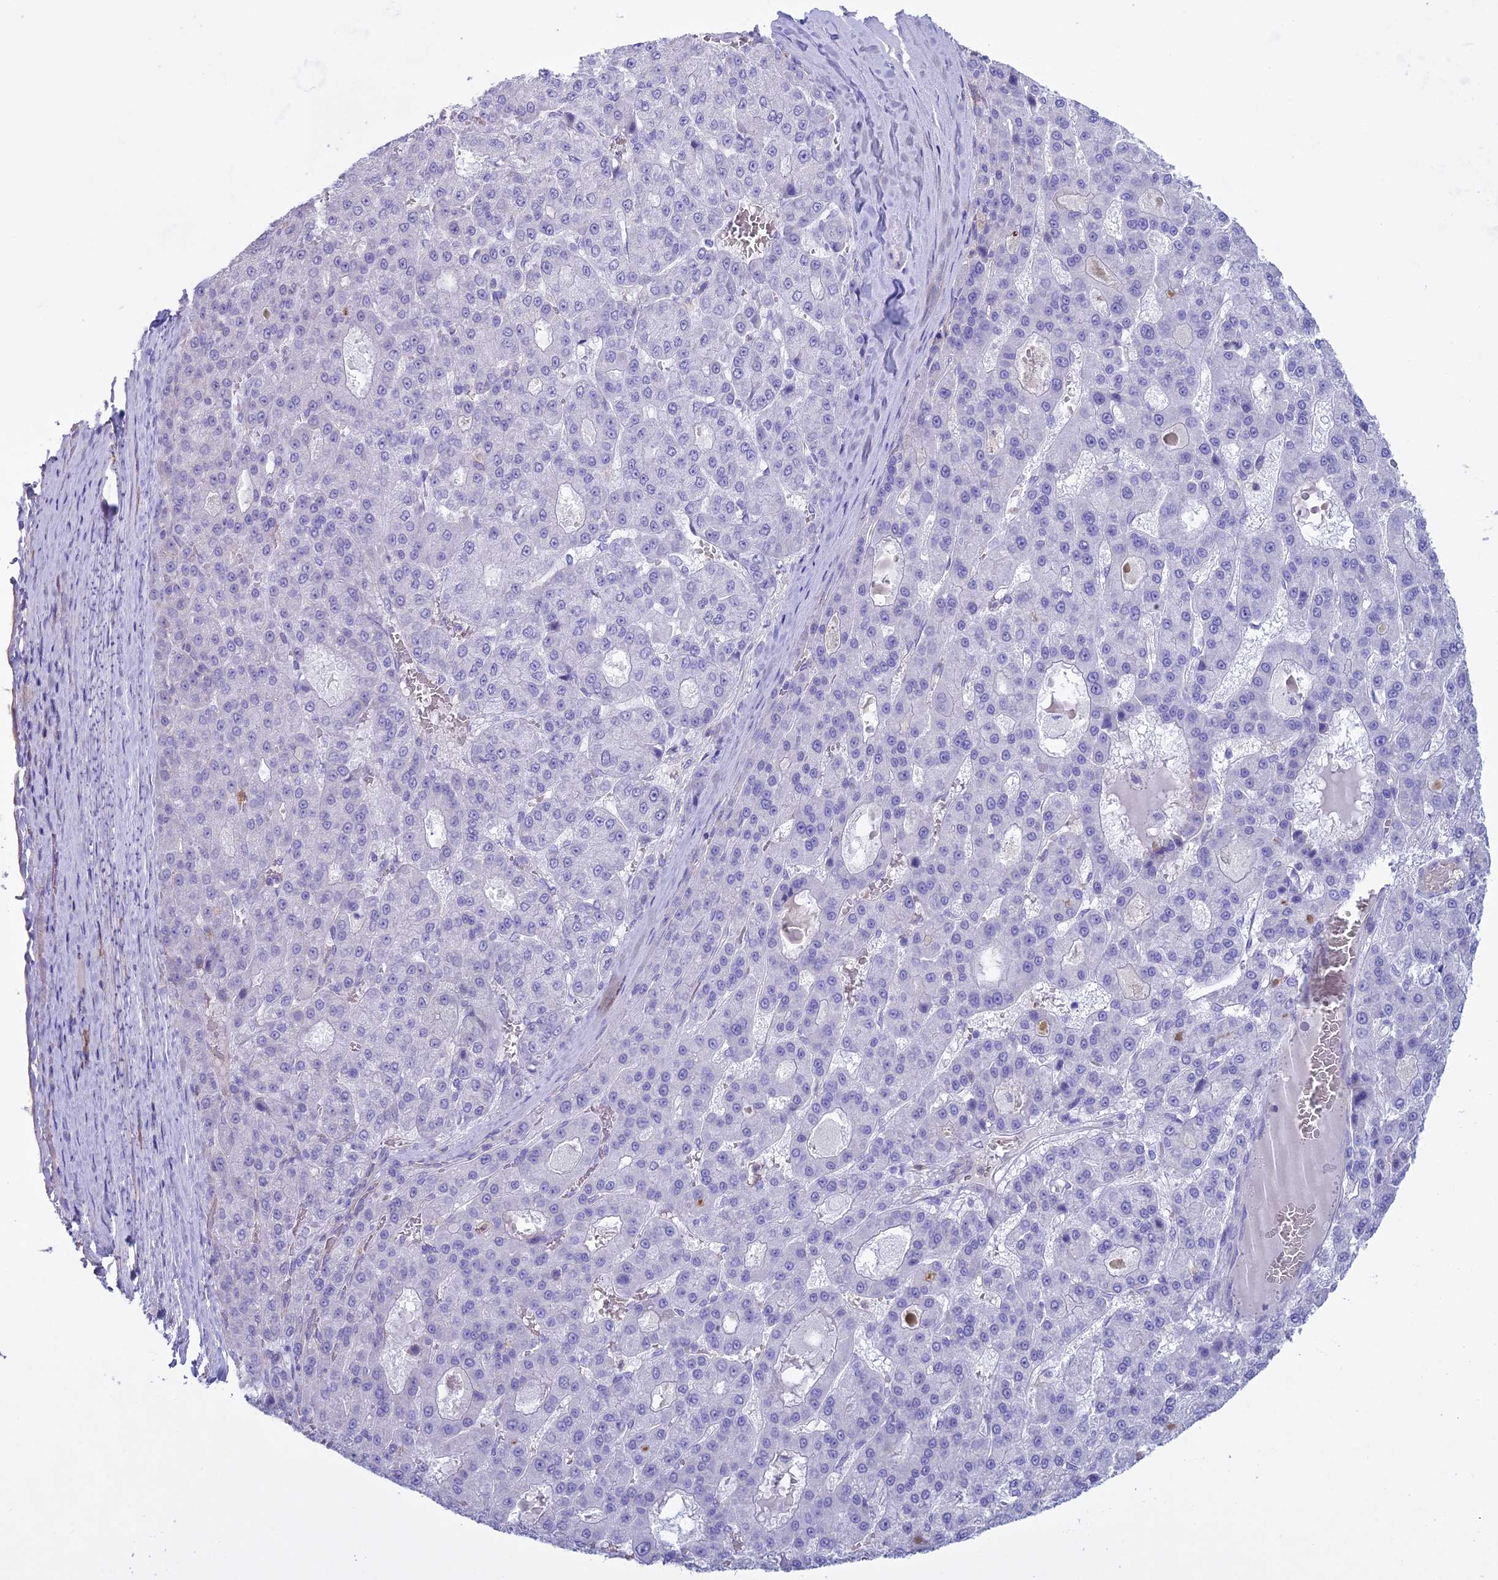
{"staining": {"intensity": "negative", "quantity": "none", "location": "none"}, "tissue": "liver cancer", "cell_type": "Tumor cells", "image_type": "cancer", "snomed": [{"axis": "morphology", "description": "Carcinoma, Hepatocellular, NOS"}, {"axis": "topography", "description": "Liver"}], "caption": "Micrograph shows no protein staining in tumor cells of liver hepatocellular carcinoma tissue.", "gene": "OR1Q1", "patient": {"sex": "male", "age": 70}}